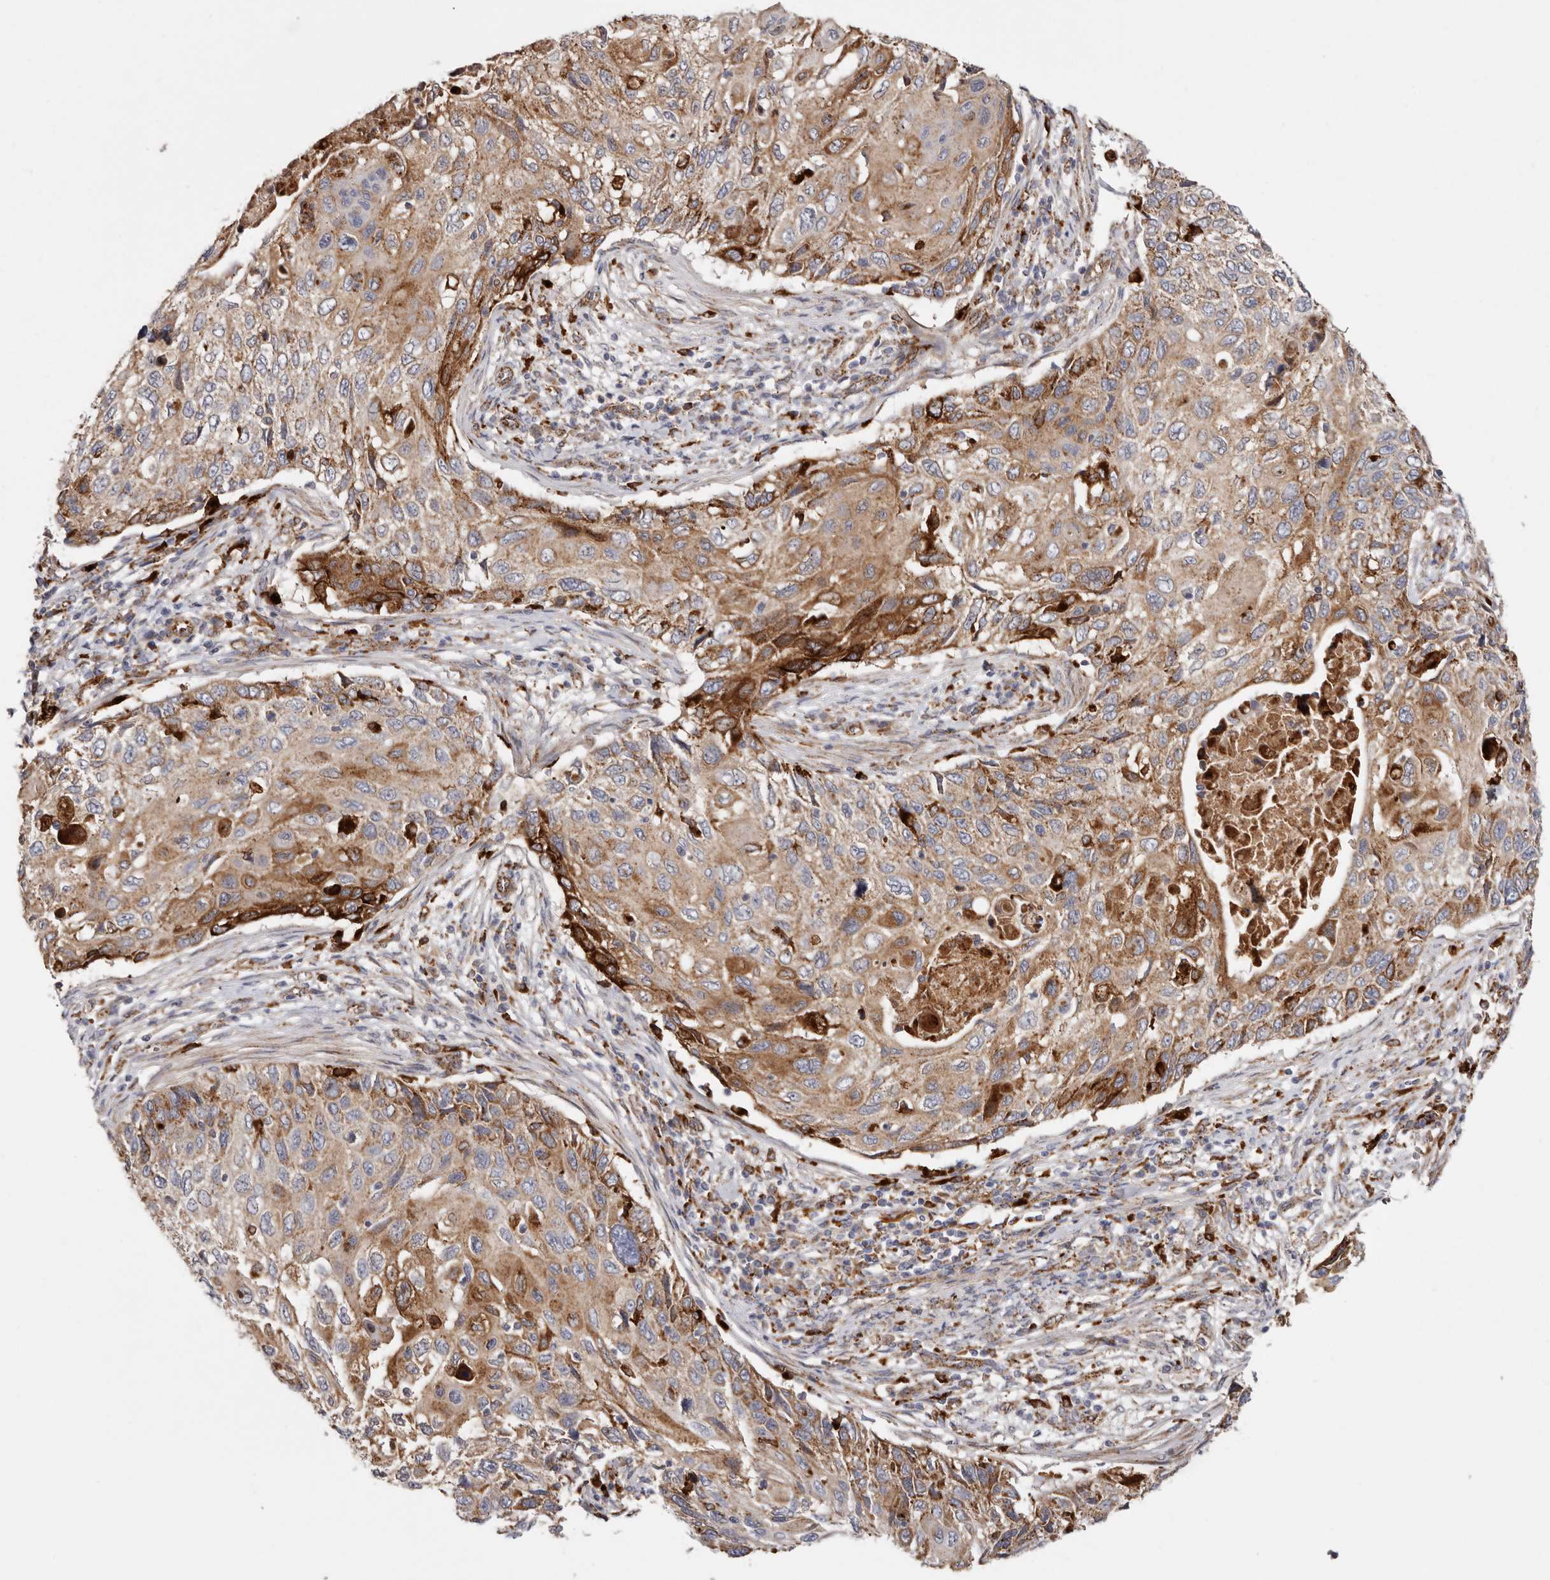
{"staining": {"intensity": "moderate", "quantity": ">75%", "location": "cytoplasmic/membranous"}, "tissue": "cervical cancer", "cell_type": "Tumor cells", "image_type": "cancer", "snomed": [{"axis": "morphology", "description": "Squamous cell carcinoma, NOS"}, {"axis": "topography", "description": "Cervix"}], "caption": "Protein staining of squamous cell carcinoma (cervical) tissue displays moderate cytoplasmic/membranous positivity in approximately >75% of tumor cells. (DAB (3,3'-diaminobenzidine) IHC, brown staining for protein, blue staining for nuclei).", "gene": "GRN", "patient": {"sex": "female", "age": 70}}